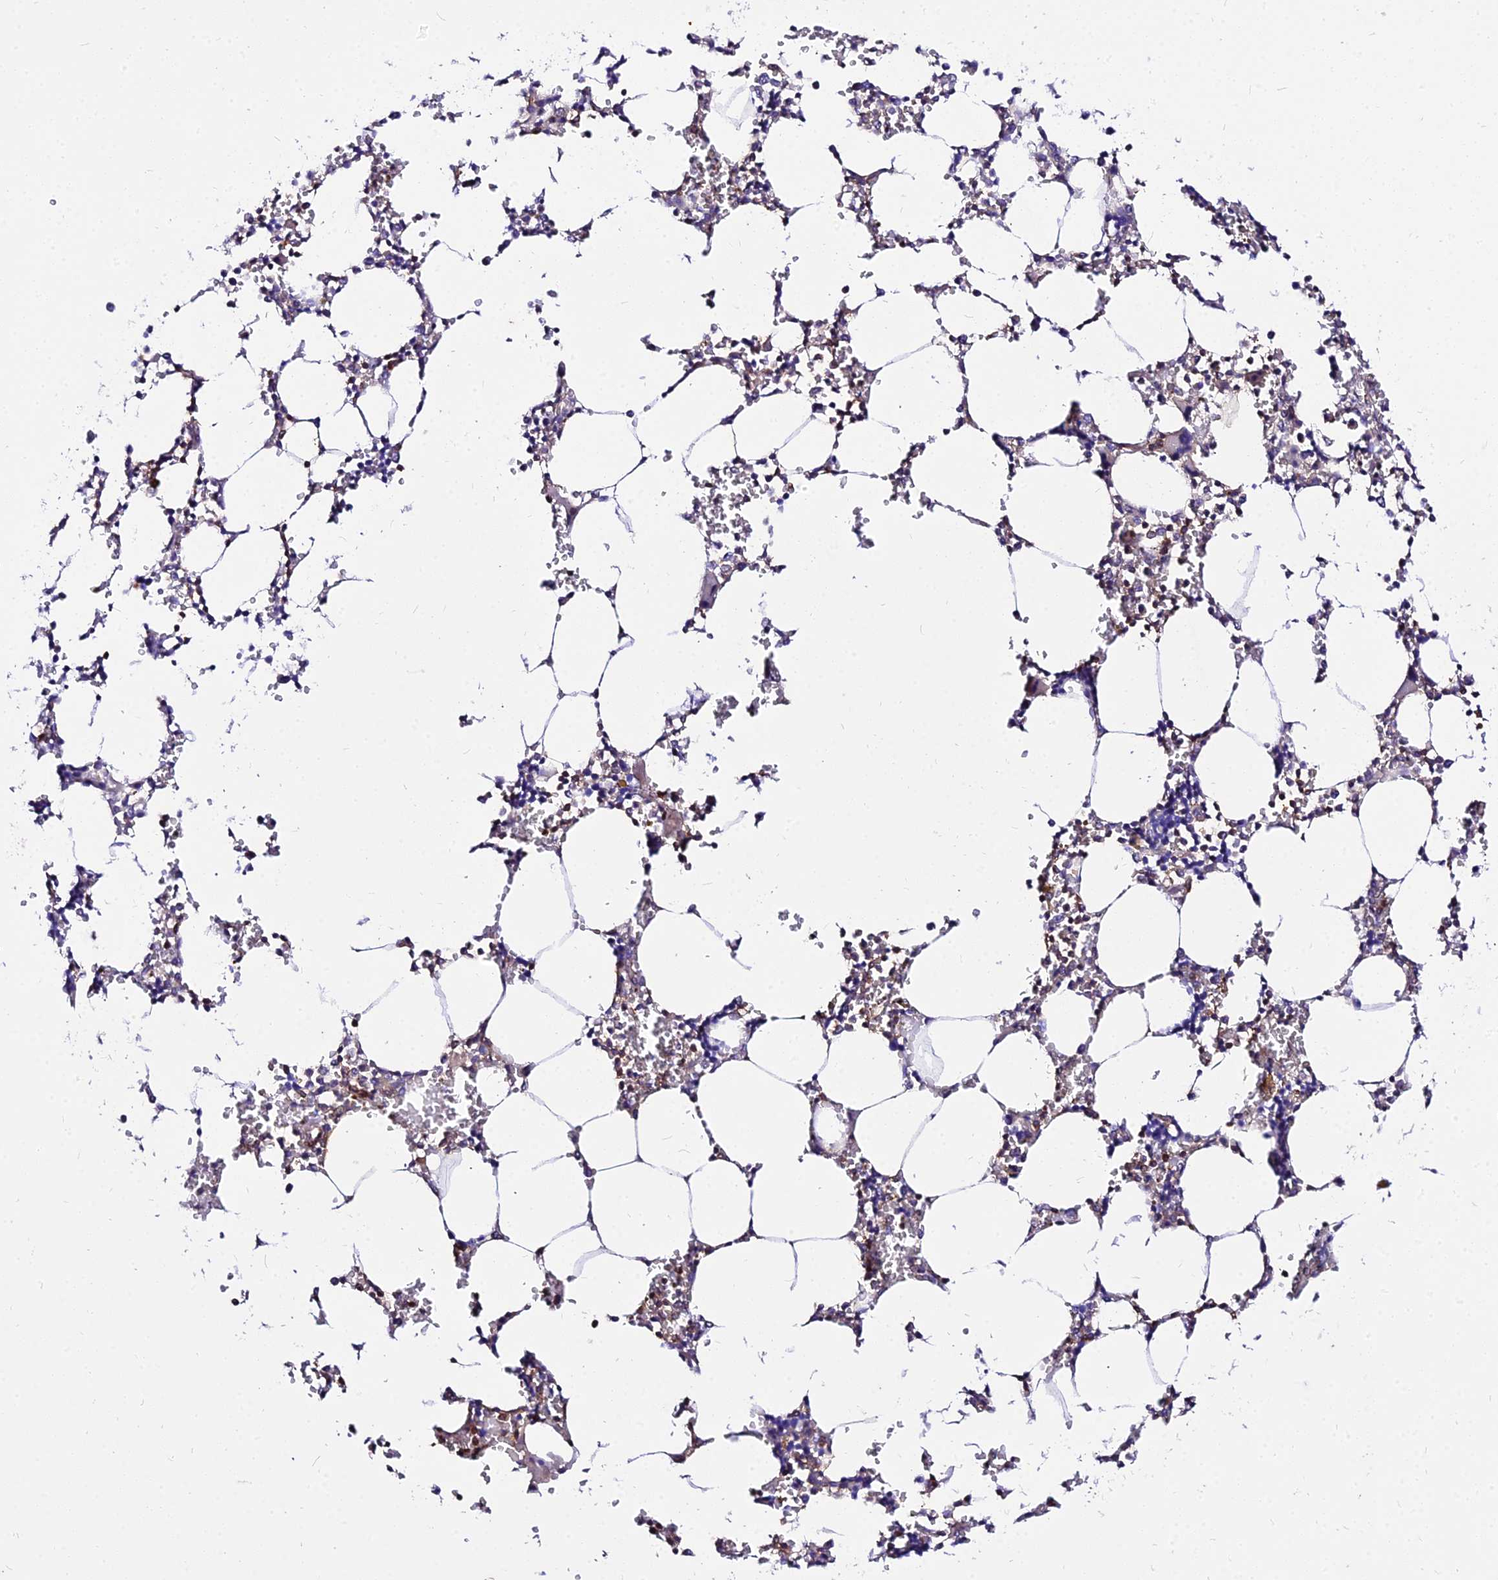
{"staining": {"intensity": "moderate", "quantity": "<25%", "location": "cytoplasmic/membranous"}, "tissue": "bone marrow", "cell_type": "Hematopoietic cells", "image_type": "normal", "snomed": [{"axis": "morphology", "description": "Normal tissue, NOS"}, {"axis": "topography", "description": "Bone marrow"}], "caption": "This is an image of immunohistochemistry staining of normal bone marrow, which shows moderate staining in the cytoplasmic/membranous of hematopoietic cells.", "gene": "CSRP1", "patient": {"sex": "male", "age": 64}}